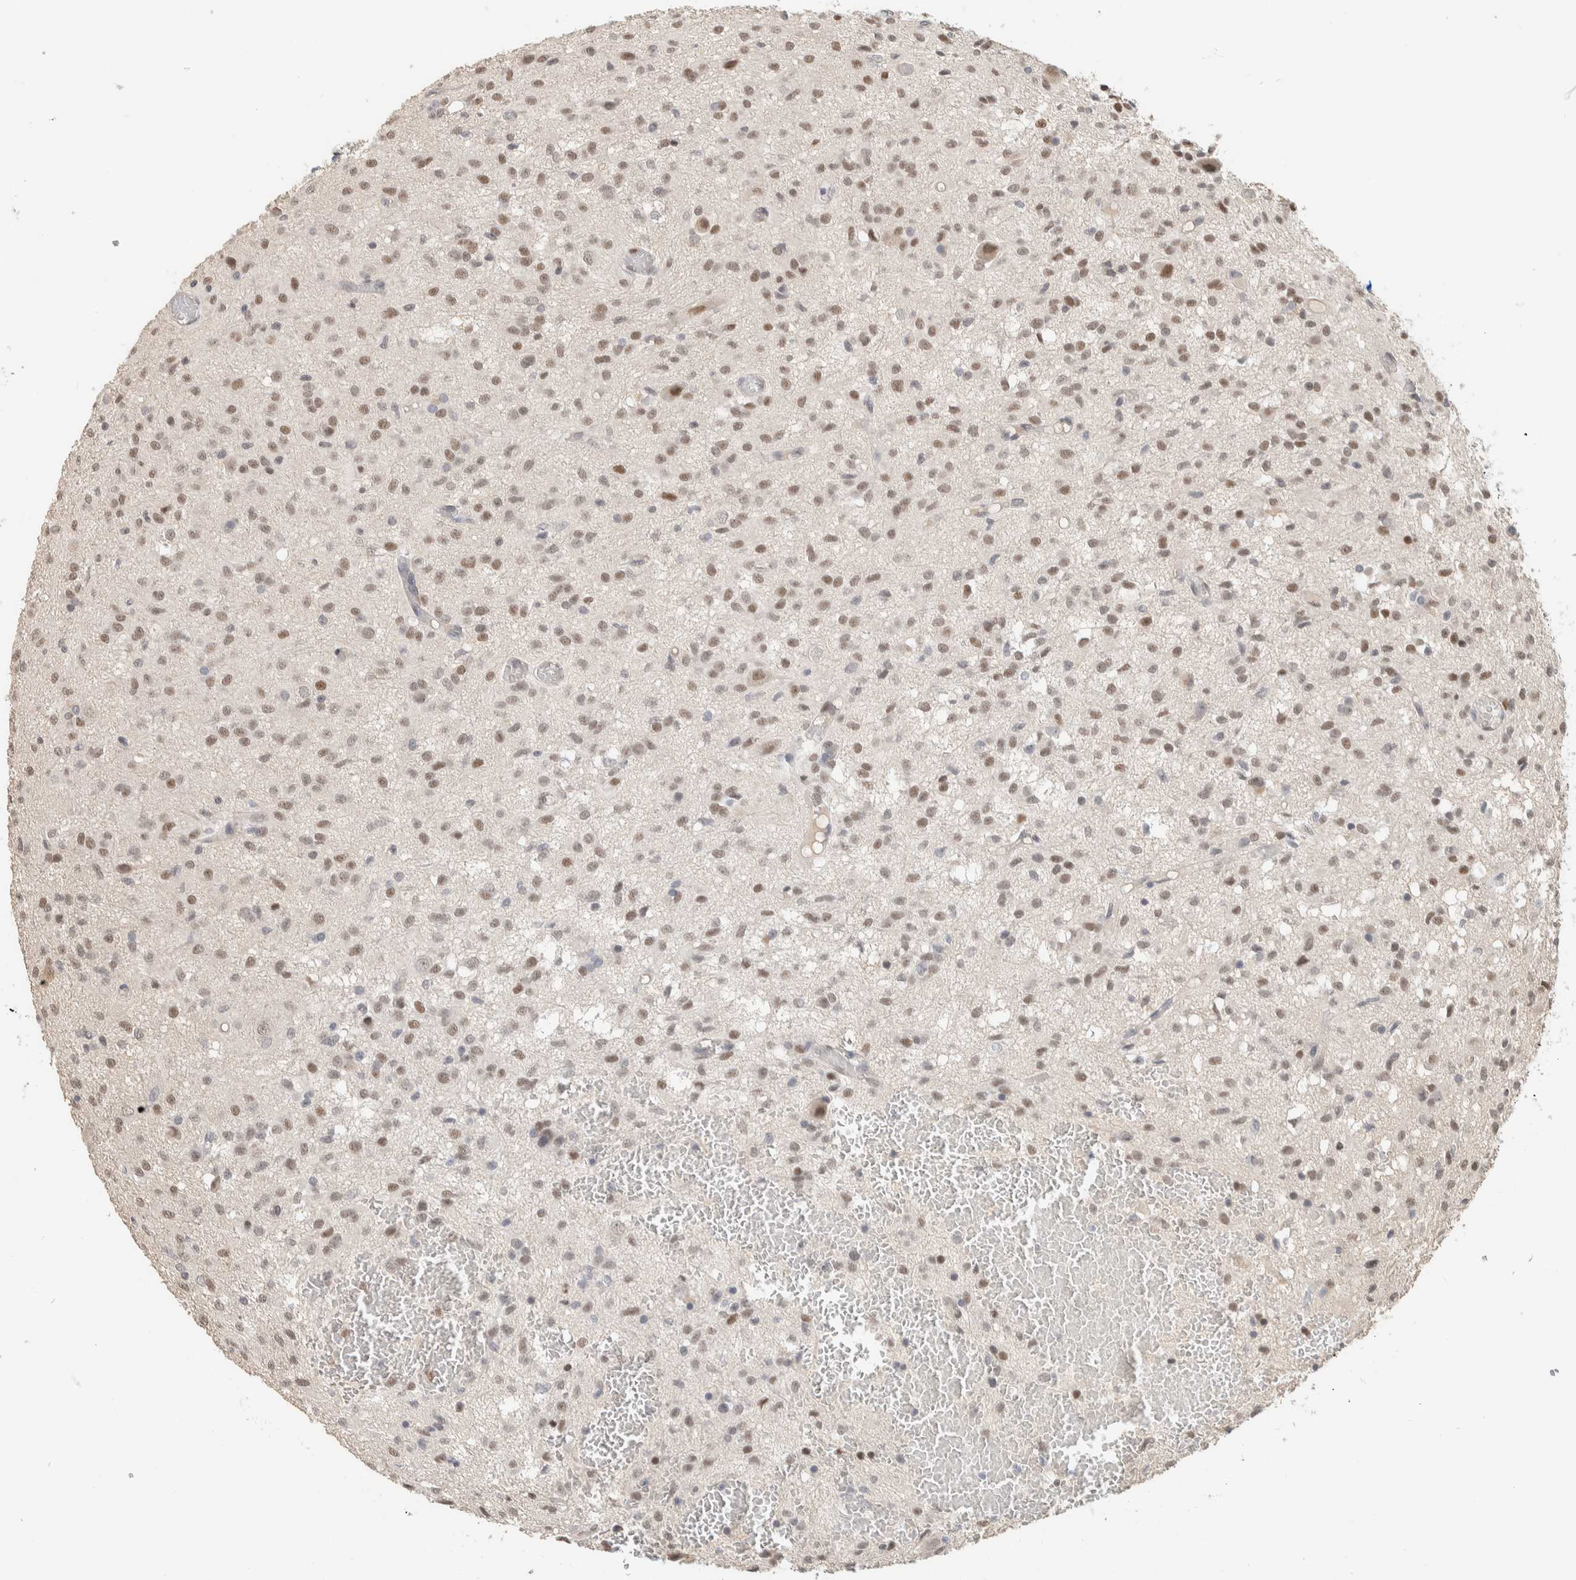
{"staining": {"intensity": "weak", "quantity": ">75%", "location": "nuclear"}, "tissue": "glioma", "cell_type": "Tumor cells", "image_type": "cancer", "snomed": [{"axis": "morphology", "description": "Glioma, malignant, High grade"}, {"axis": "topography", "description": "Brain"}], "caption": "Immunohistochemical staining of glioma demonstrates weak nuclear protein positivity in about >75% of tumor cells. (DAB (3,3'-diaminobenzidine) IHC with brightfield microscopy, high magnification).", "gene": "PUS7", "patient": {"sex": "female", "age": 59}}